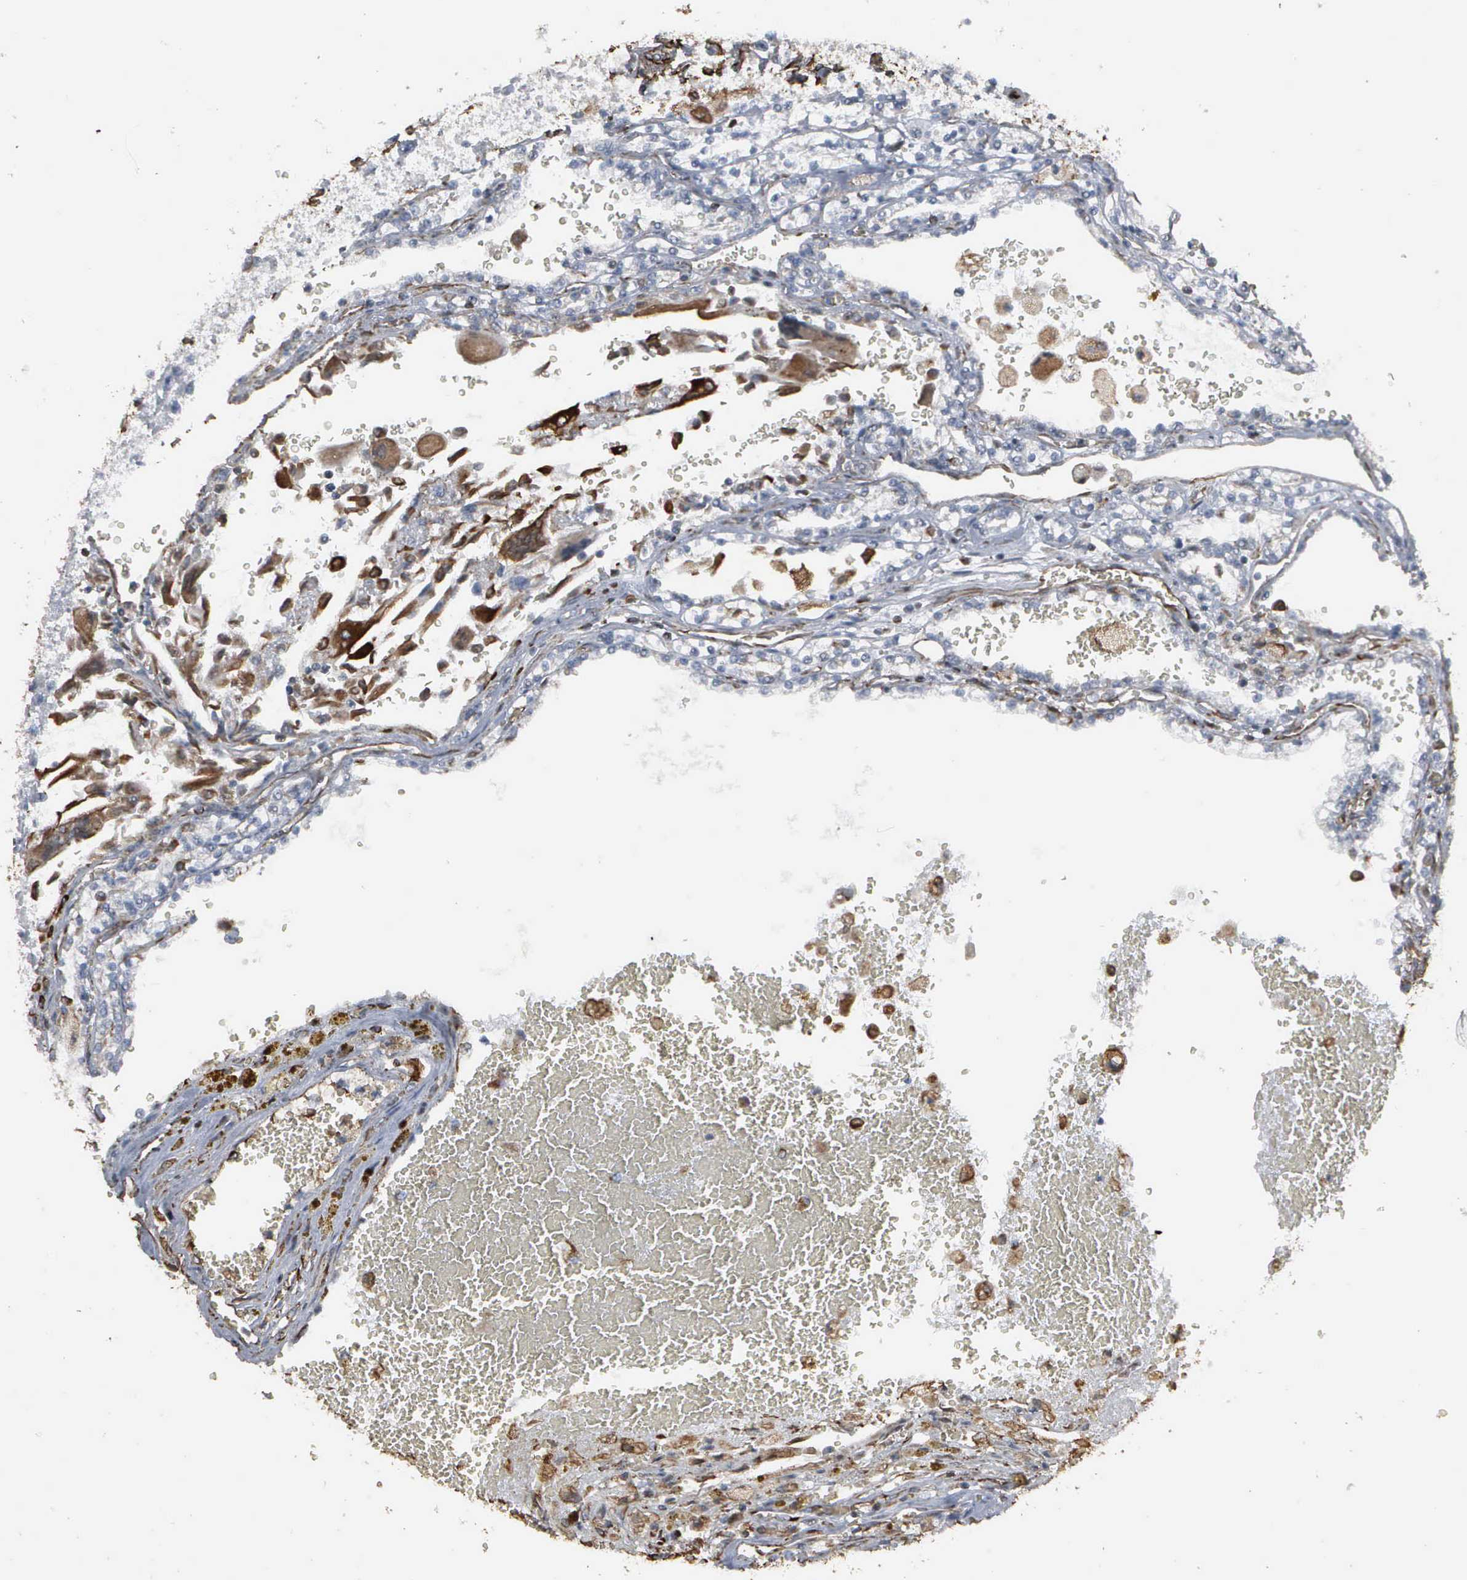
{"staining": {"intensity": "weak", "quantity": "<25%", "location": "nuclear"}, "tissue": "renal cancer", "cell_type": "Tumor cells", "image_type": "cancer", "snomed": [{"axis": "morphology", "description": "Adenocarcinoma, NOS"}, {"axis": "topography", "description": "Kidney"}], "caption": "Photomicrograph shows no protein staining in tumor cells of renal adenocarcinoma tissue.", "gene": "CCNE1", "patient": {"sex": "female", "age": 56}}